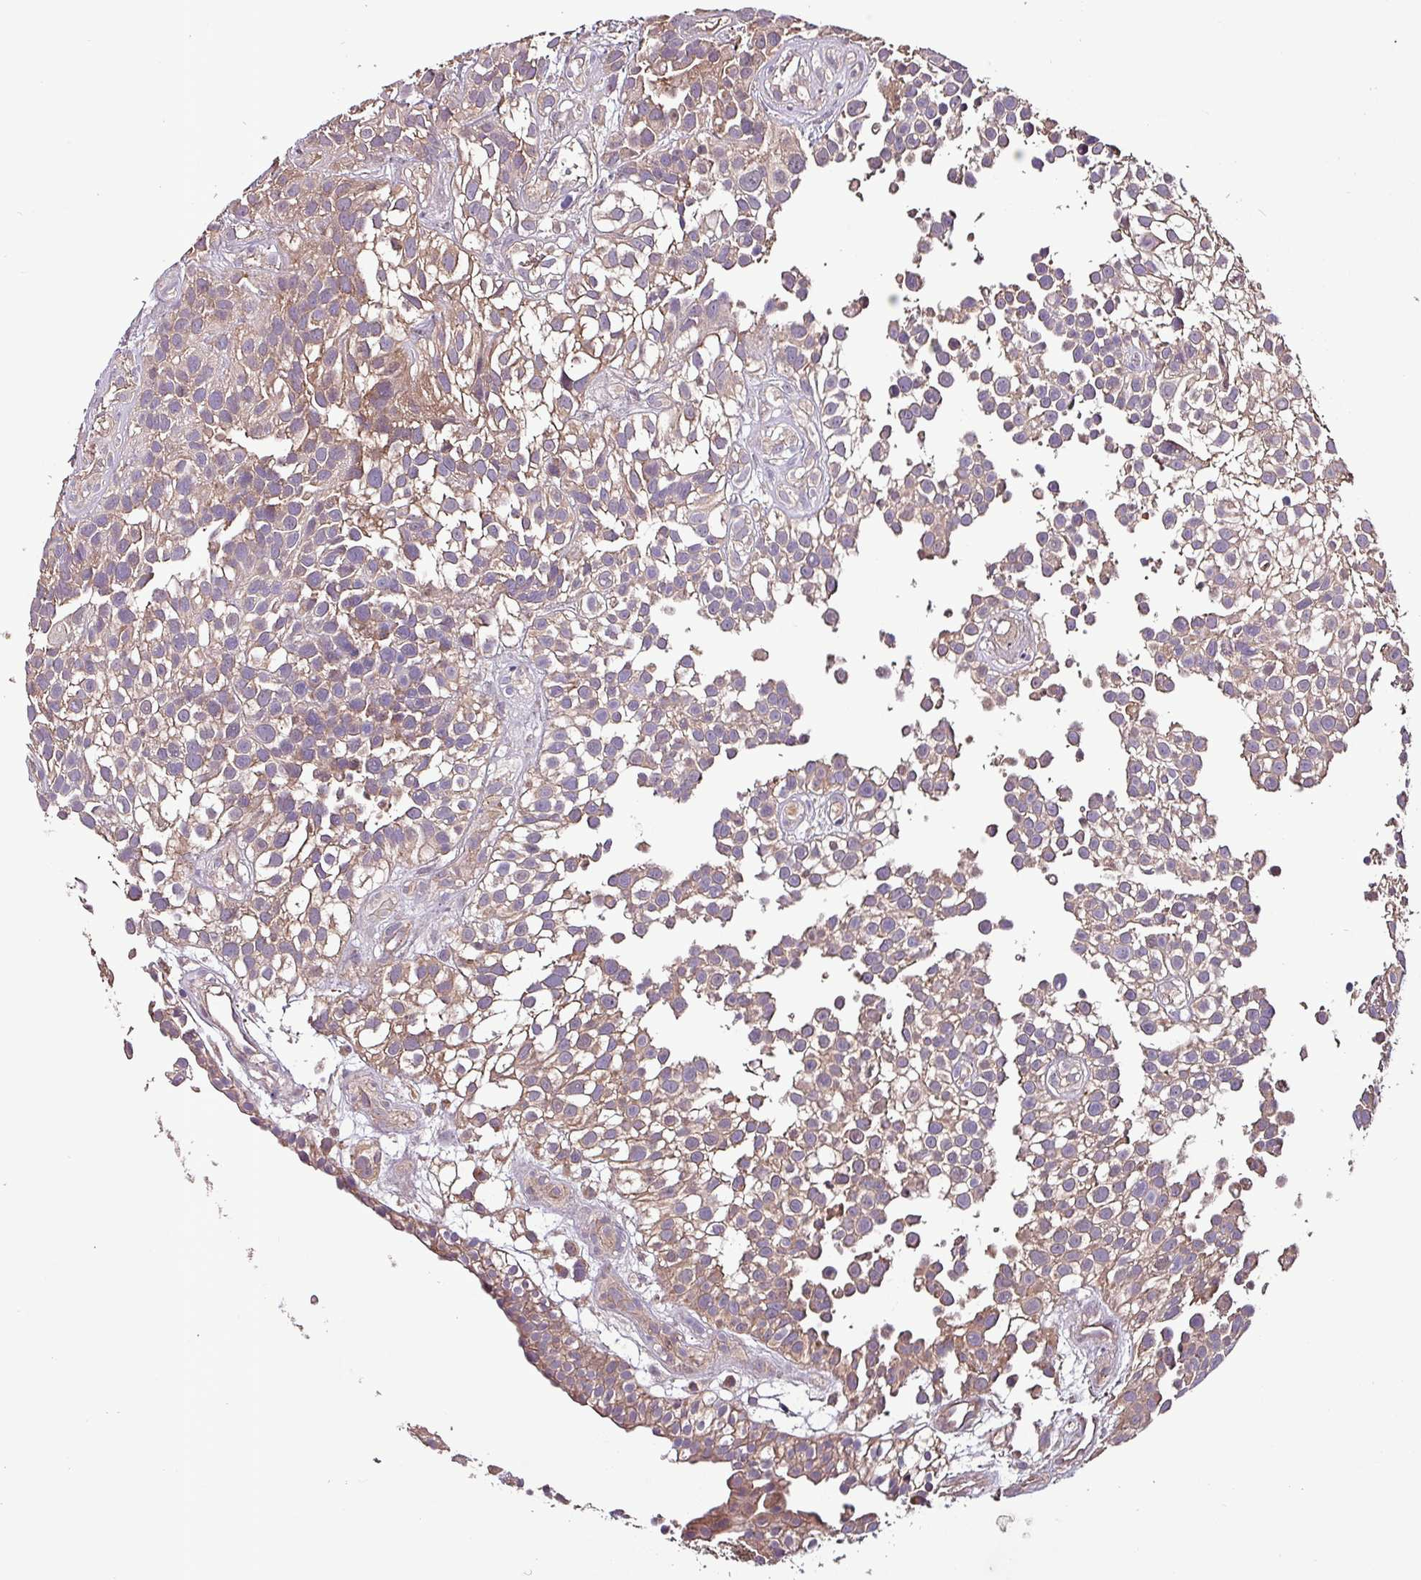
{"staining": {"intensity": "weak", "quantity": ">75%", "location": "cytoplasmic/membranous"}, "tissue": "urothelial cancer", "cell_type": "Tumor cells", "image_type": "cancer", "snomed": [{"axis": "morphology", "description": "Urothelial carcinoma, High grade"}, {"axis": "topography", "description": "Urinary bladder"}], "caption": "The immunohistochemical stain labels weak cytoplasmic/membranous expression in tumor cells of urothelial cancer tissue. (DAB (3,3'-diaminobenzidine) IHC with brightfield microscopy, high magnification).", "gene": "PAFAH1B2", "patient": {"sex": "male", "age": 56}}